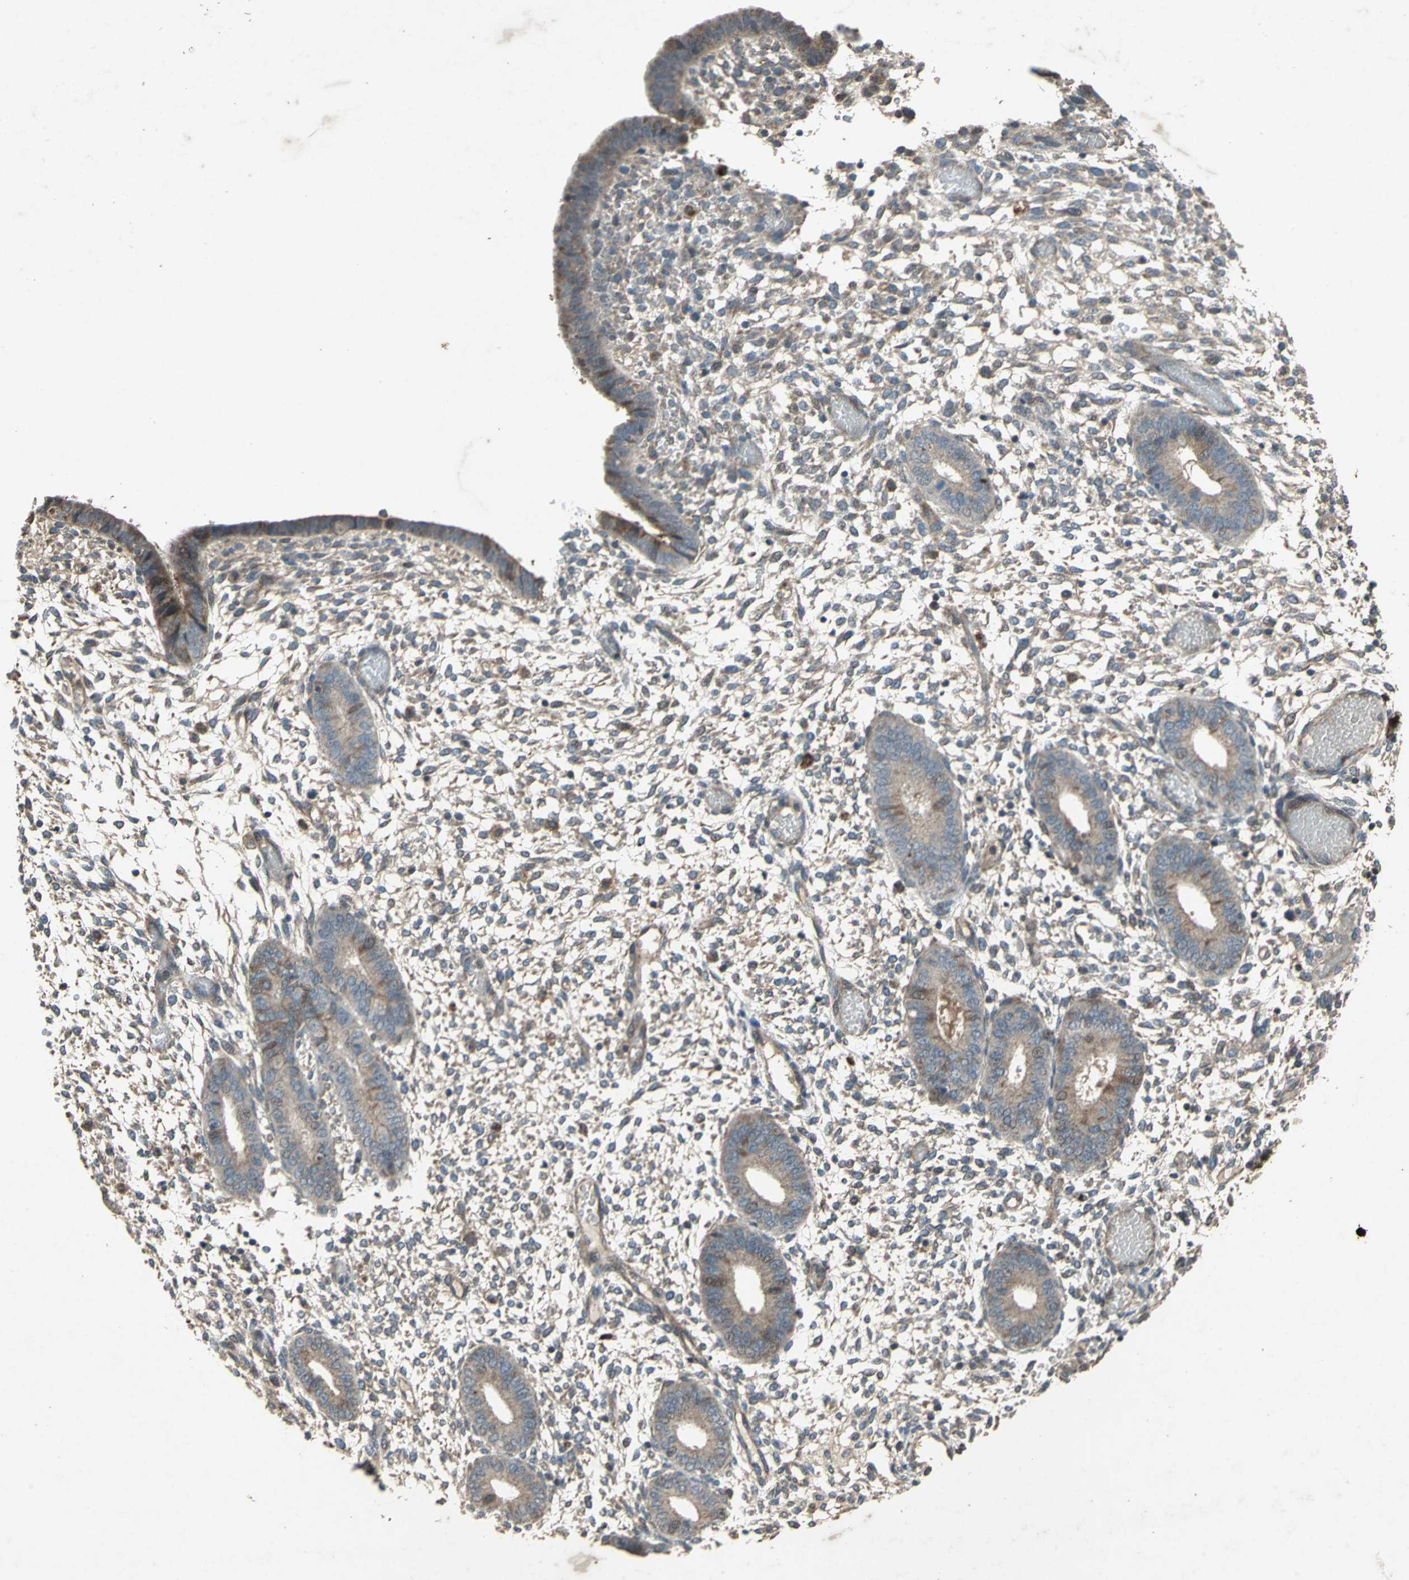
{"staining": {"intensity": "strong", "quantity": "25%-75%", "location": "cytoplasmic/membranous,nuclear"}, "tissue": "endometrium", "cell_type": "Cells in endometrial stroma", "image_type": "normal", "snomed": [{"axis": "morphology", "description": "Normal tissue, NOS"}, {"axis": "topography", "description": "Endometrium"}], "caption": "A brown stain labels strong cytoplasmic/membranous,nuclear expression of a protein in cells in endometrial stroma of normal endometrium. The protein of interest is shown in brown color, while the nuclei are stained blue.", "gene": "SEPTIN4", "patient": {"sex": "female", "age": 42}}